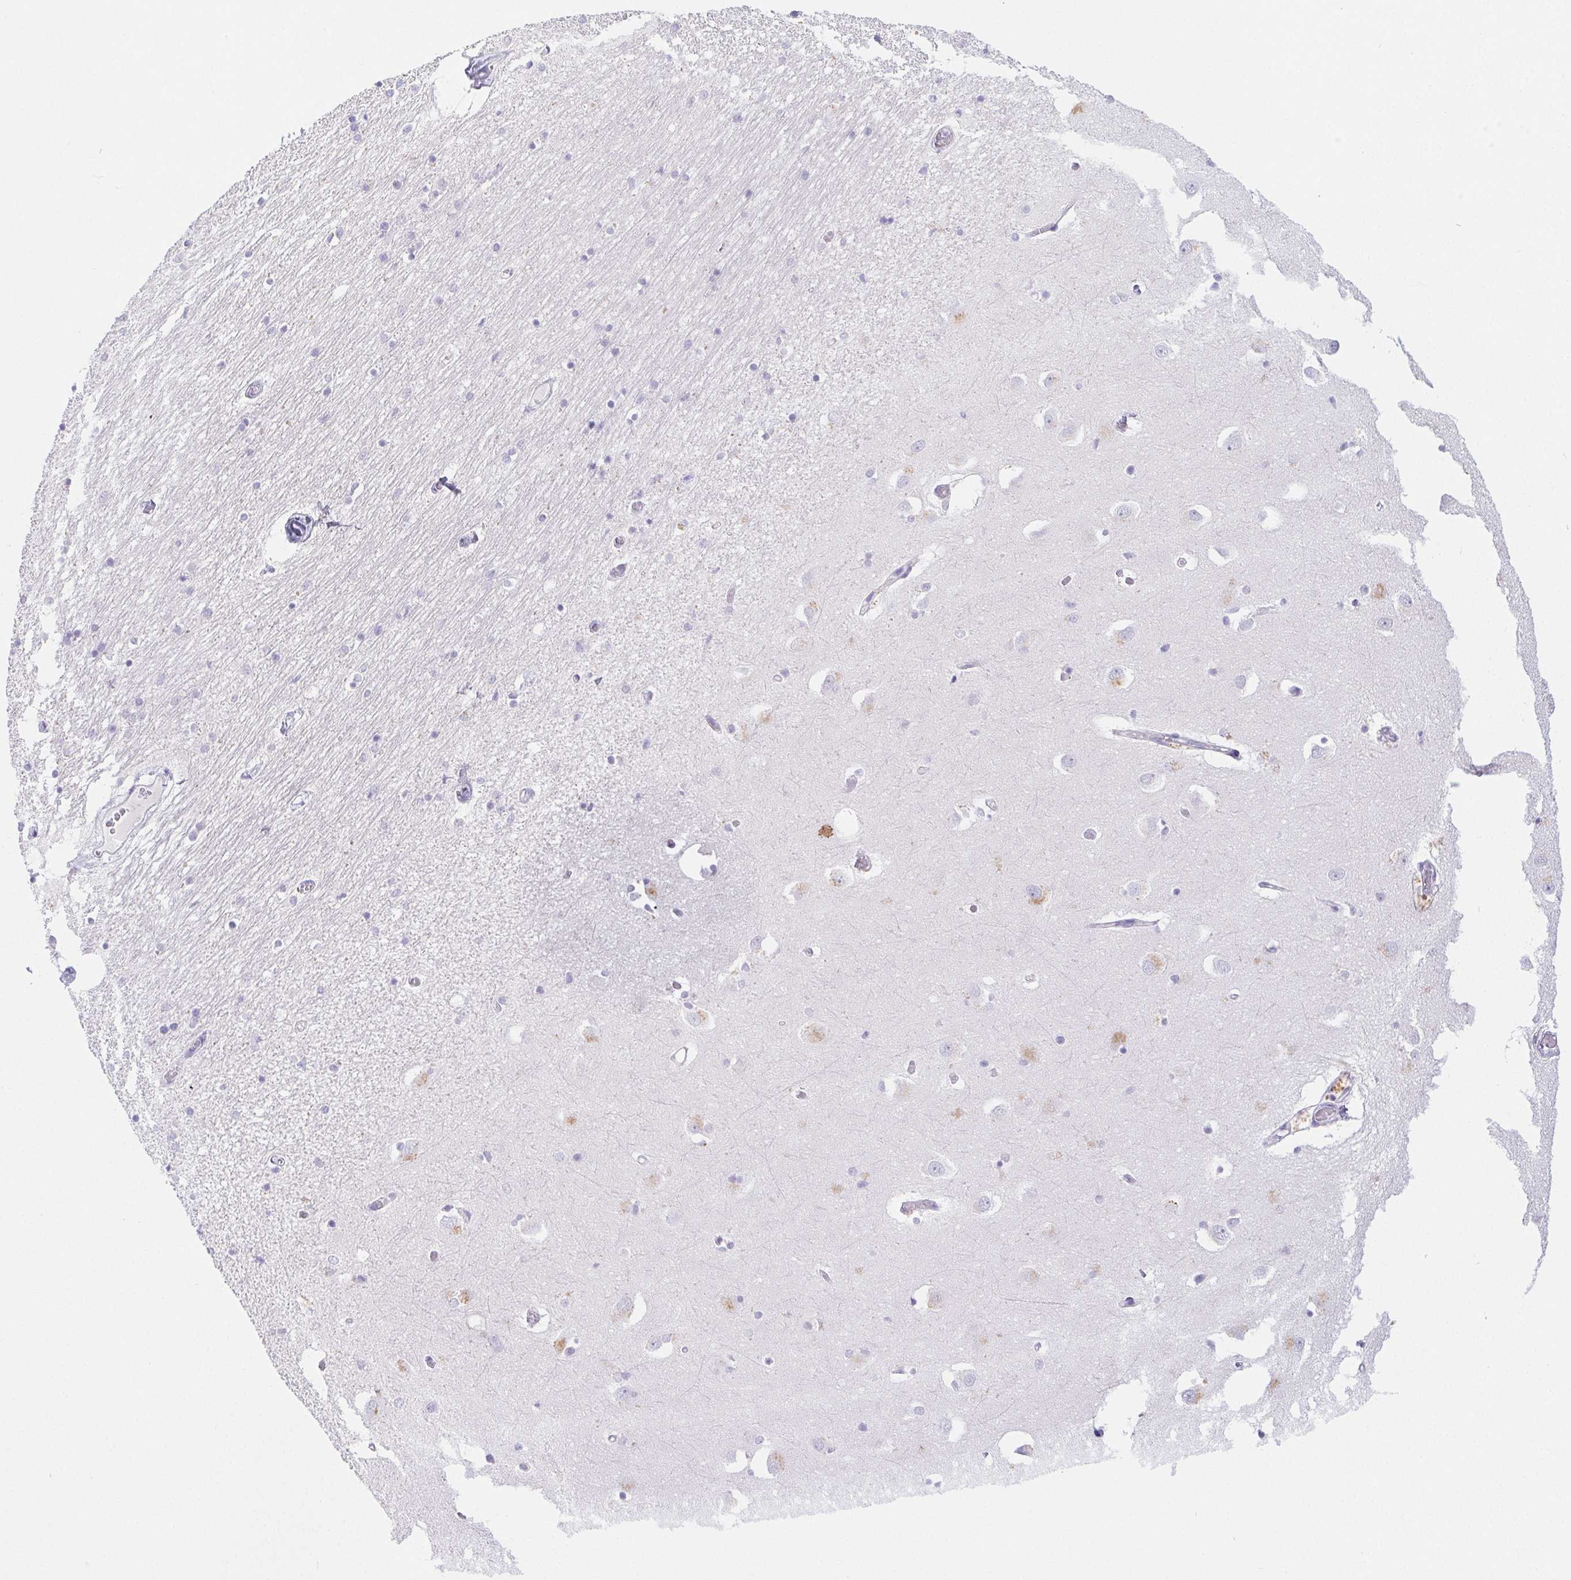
{"staining": {"intensity": "negative", "quantity": "none", "location": "none"}, "tissue": "caudate", "cell_type": "Glial cells", "image_type": "normal", "snomed": [{"axis": "morphology", "description": "Normal tissue, NOS"}, {"axis": "topography", "description": "Lateral ventricle wall"}, {"axis": "topography", "description": "Hippocampus"}], "caption": "Immunohistochemistry micrograph of benign caudate: caudate stained with DAB (3,3'-diaminobenzidine) demonstrates no significant protein staining in glial cells. (DAB (3,3'-diaminobenzidine) immunohistochemistry visualized using brightfield microscopy, high magnification).", "gene": "PNLIP", "patient": {"sex": "female", "age": 63}}